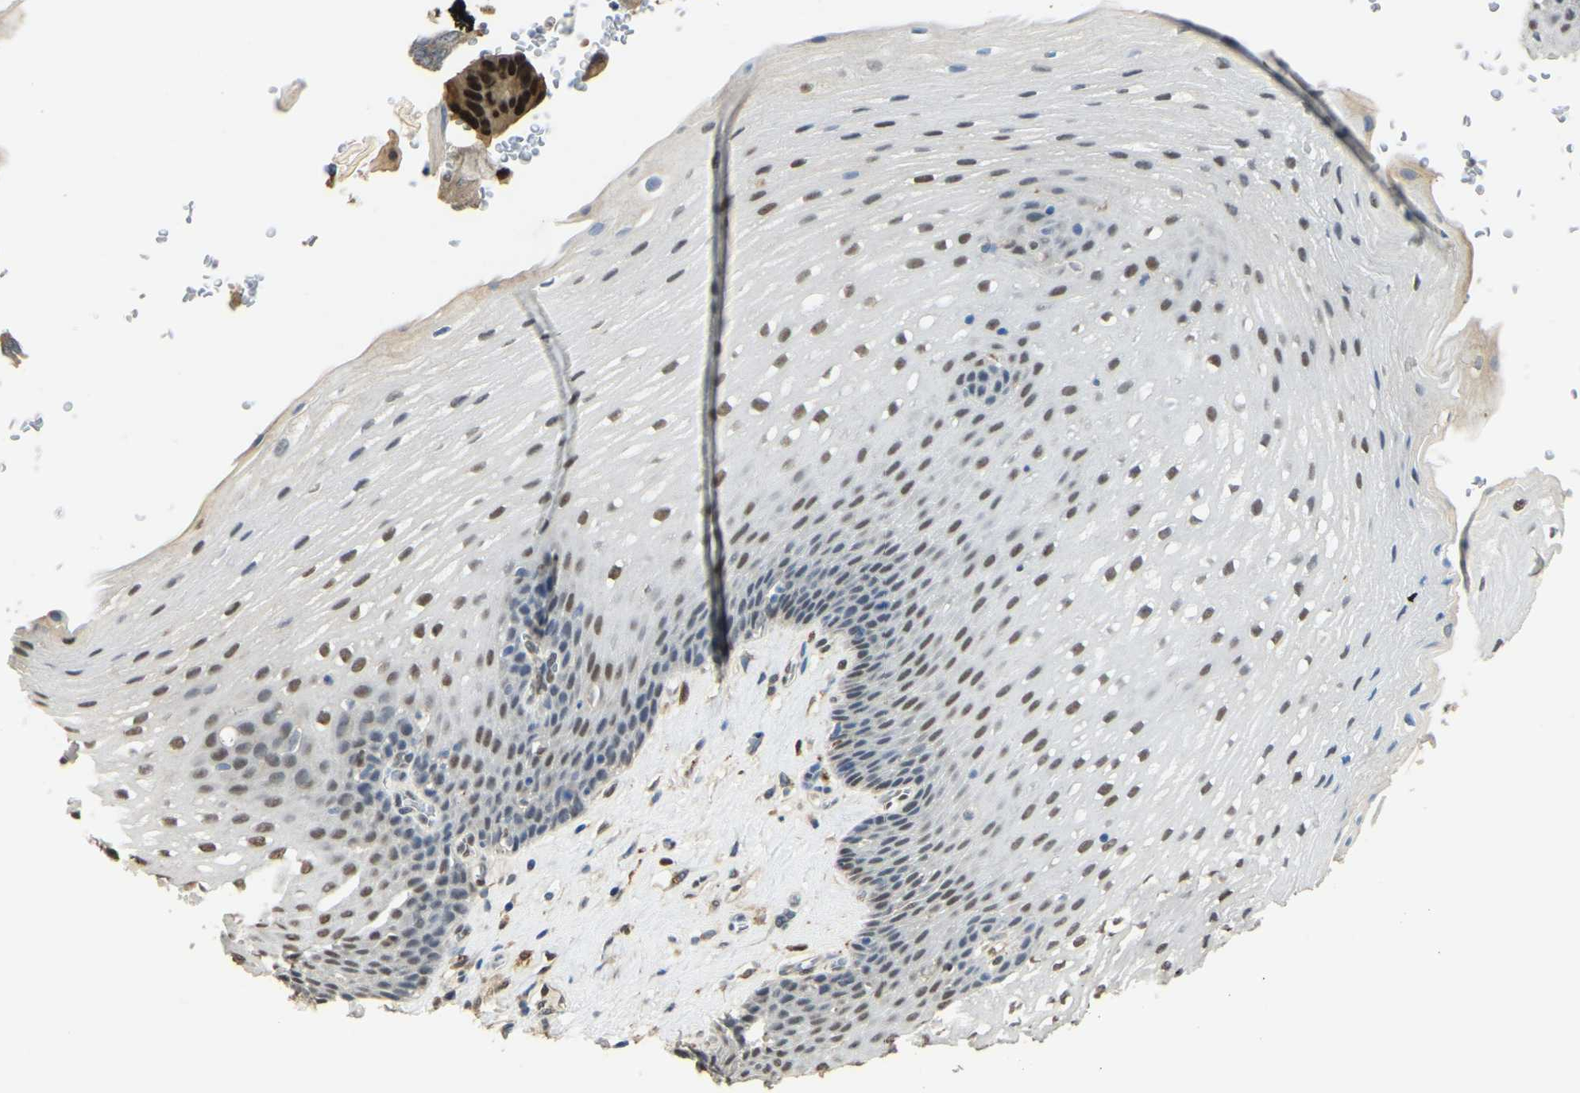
{"staining": {"intensity": "weak", "quantity": "25%-75%", "location": "nuclear"}, "tissue": "esophagus", "cell_type": "Squamous epithelial cells", "image_type": "normal", "snomed": [{"axis": "morphology", "description": "Normal tissue, NOS"}, {"axis": "topography", "description": "Esophagus"}], "caption": "Esophagus stained for a protein demonstrates weak nuclear positivity in squamous epithelial cells. Immunohistochemistry (ihc) stains the protein in brown and the nuclei are stained blue.", "gene": "NANS", "patient": {"sex": "male", "age": 48}}